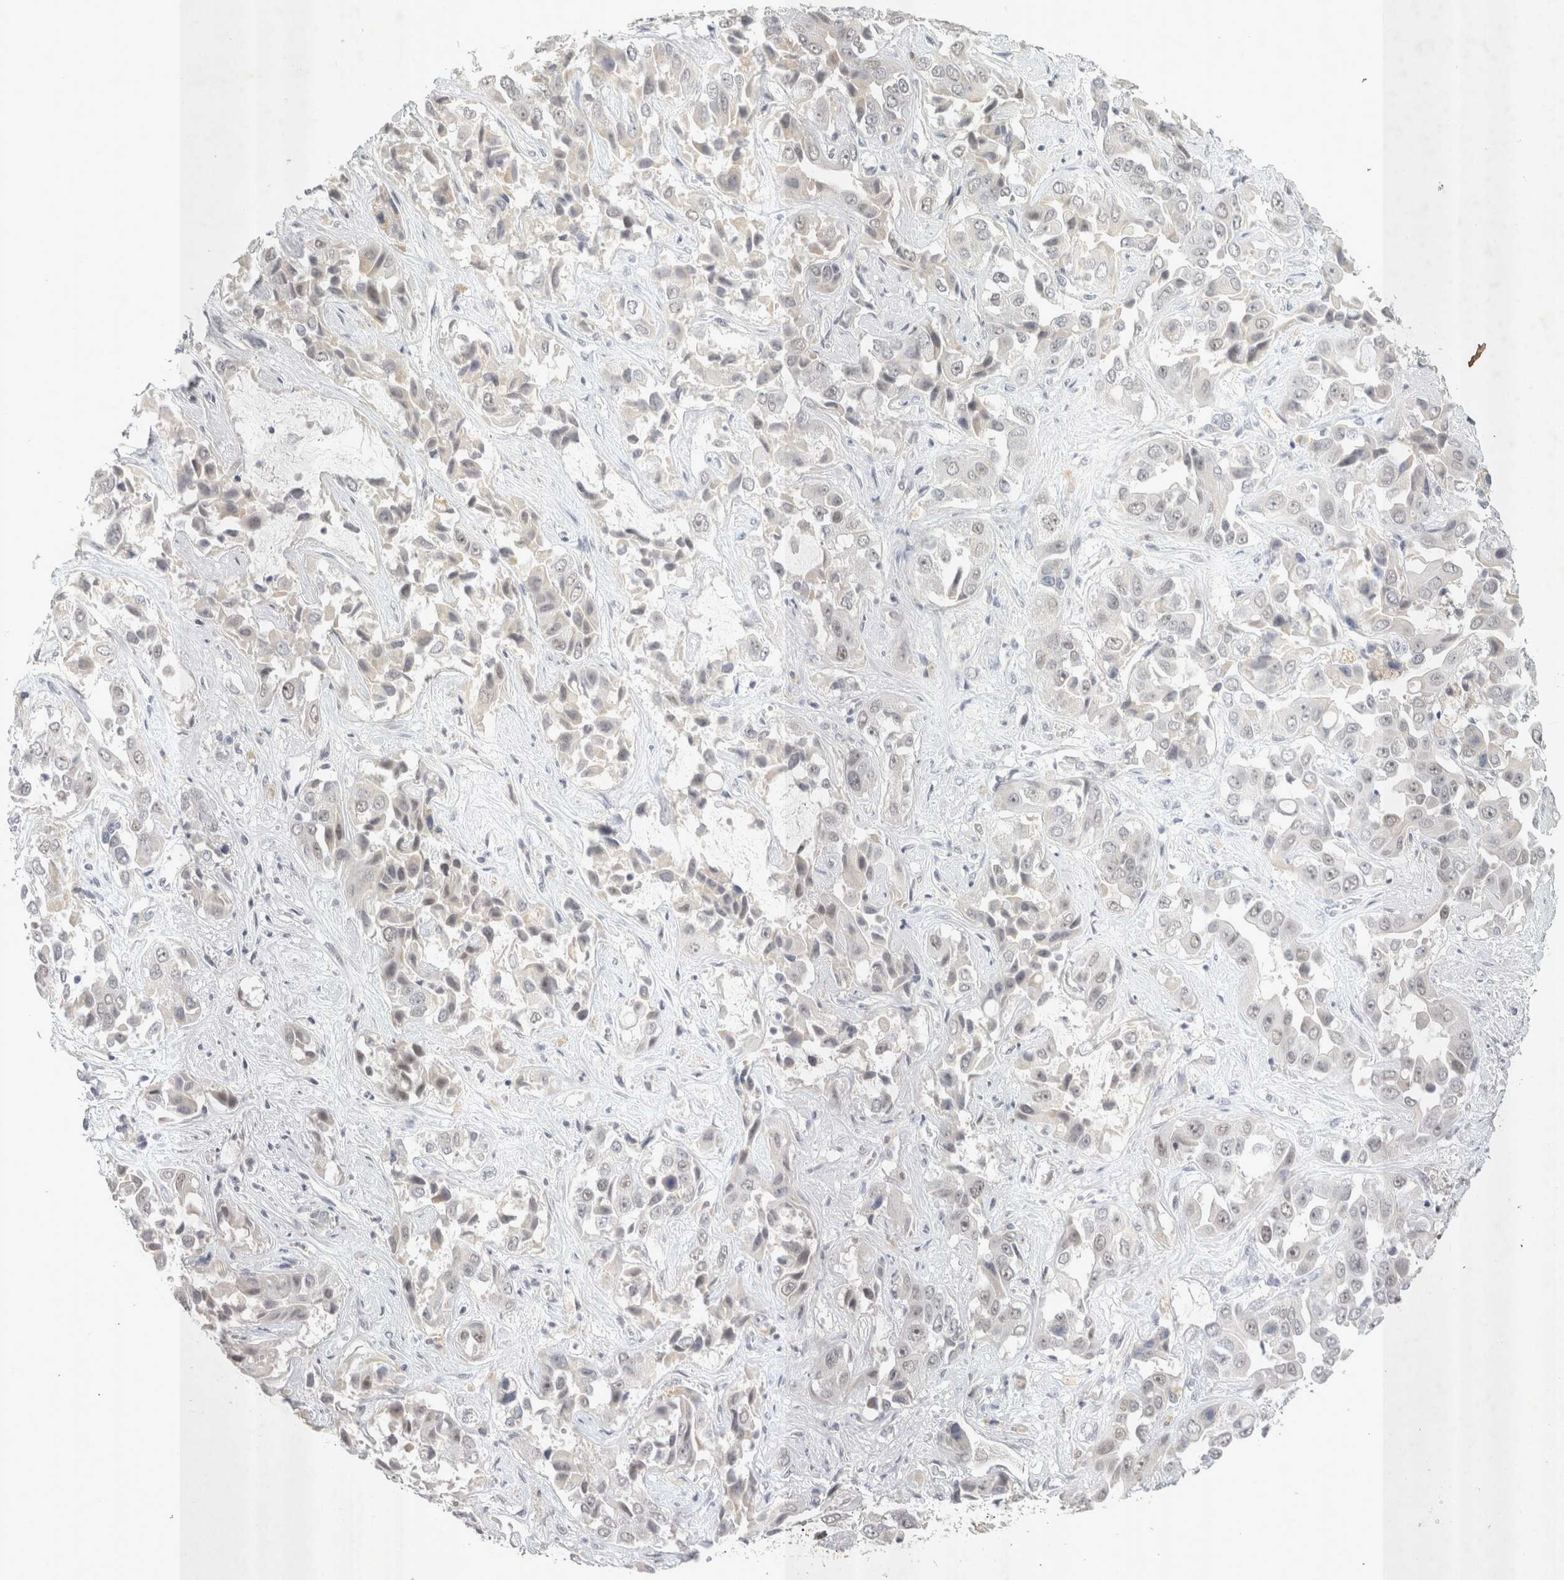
{"staining": {"intensity": "moderate", "quantity": "<25%", "location": "nuclear"}, "tissue": "liver cancer", "cell_type": "Tumor cells", "image_type": "cancer", "snomed": [{"axis": "morphology", "description": "Cholangiocarcinoma"}, {"axis": "topography", "description": "Liver"}], "caption": "This is an image of IHC staining of liver cholangiocarcinoma, which shows moderate positivity in the nuclear of tumor cells.", "gene": "RECQL4", "patient": {"sex": "female", "age": 52}}